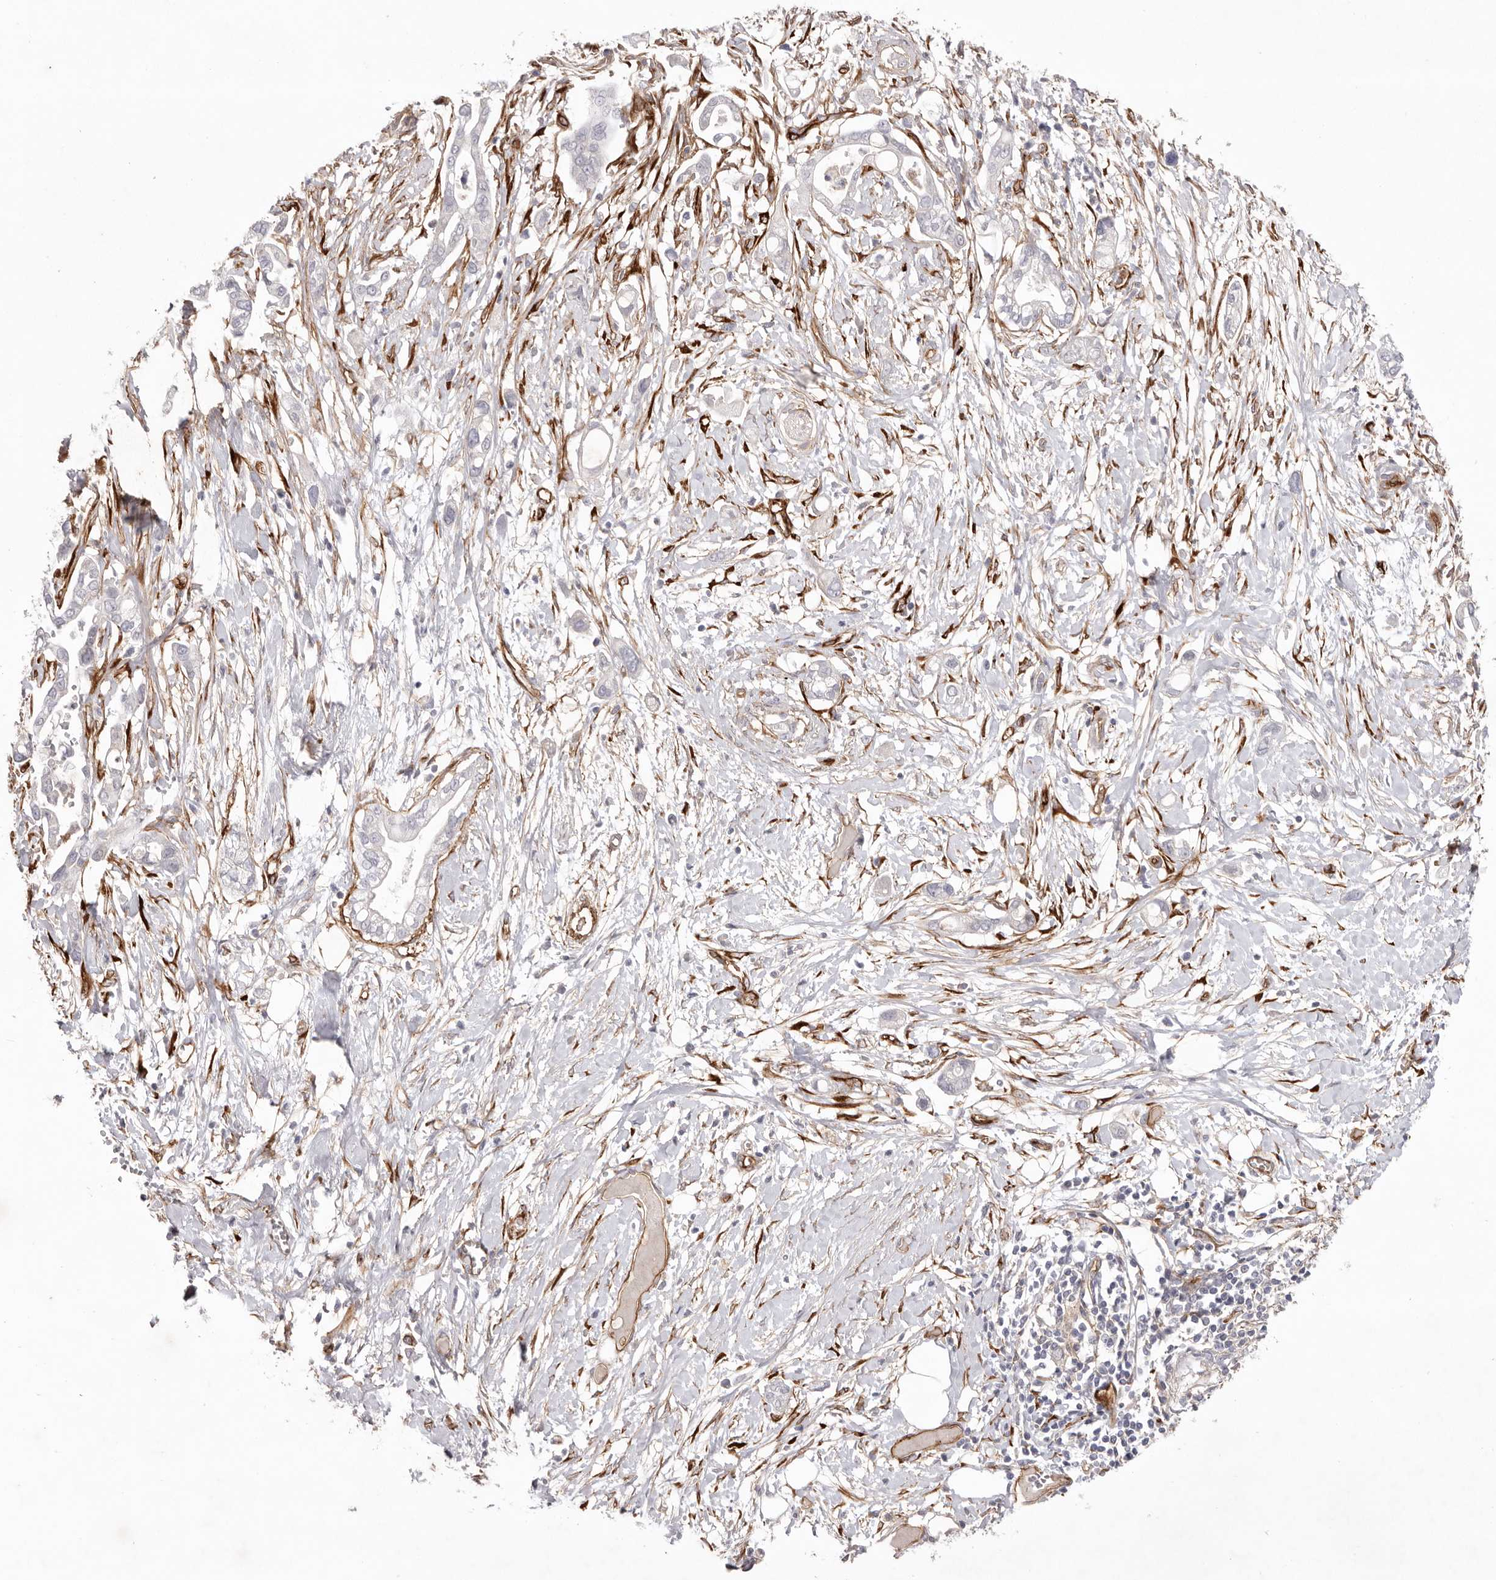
{"staining": {"intensity": "negative", "quantity": "none", "location": "none"}, "tissue": "pancreatic cancer", "cell_type": "Tumor cells", "image_type": "cancer", "snomed": [{"axis": "morphology", "description": "Adenocarcinoma, NOS"}, {"axis": "topography", "description": "Pancreas"}], "caption": "Human adenocarcinoma (pancreatic) stained for a protein using IHC displays no staining in tumor cells.", "gene": "LRRC66", "patient": {"sex": "male", "age": 68}}